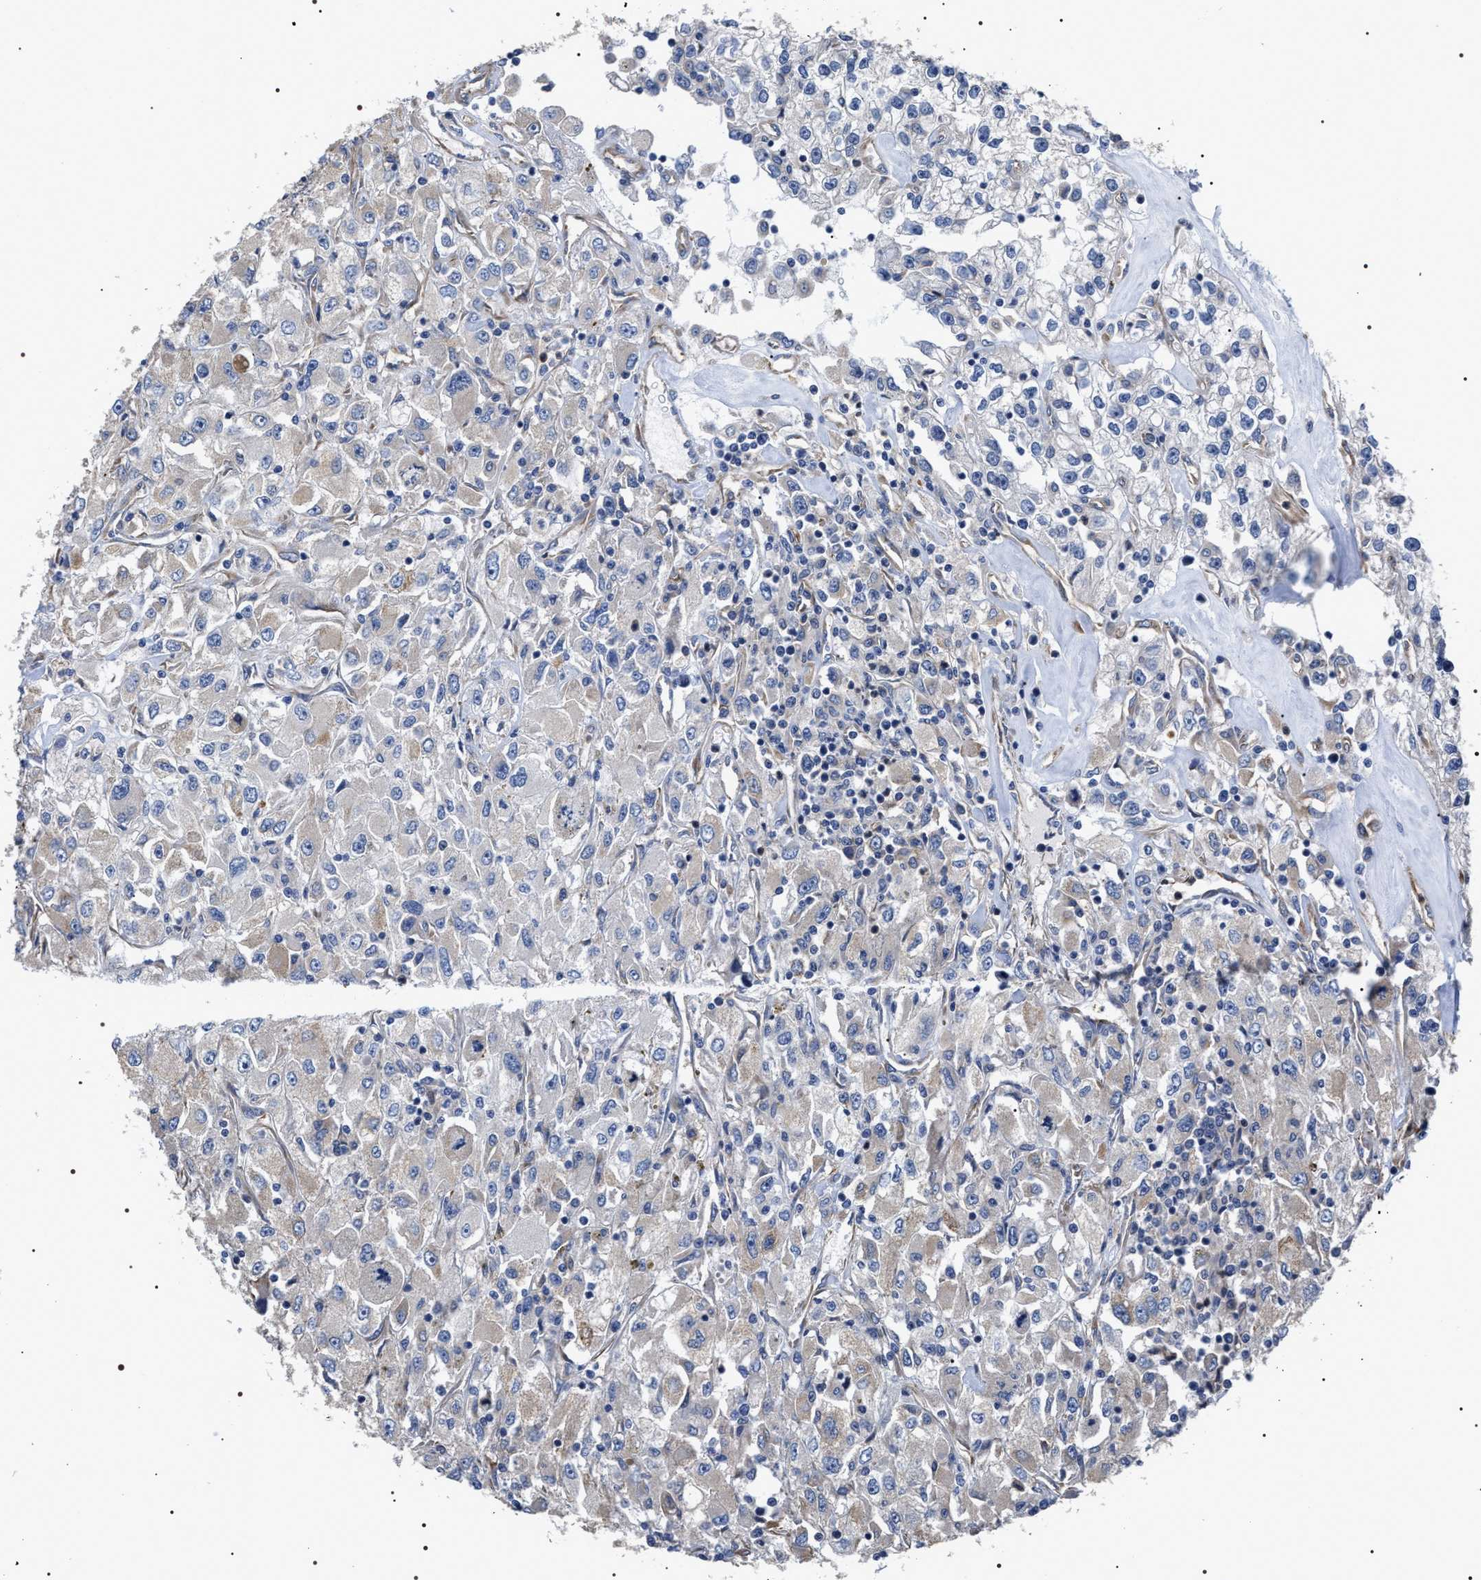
{"staining": {"intensity": "negative", "quantity": "none", "location": "none"}, "tissue": "renal cancer", "cell_type": "Tumor cells", "image_type": "cancer", "snomed": [{"axis": "morphology", "description": "Adenocarcinoma, NOS"}, {"axis": "topography", "description": "Kidney"}], "caption": "There is no significant positivity in tumor cells of renal adenocarcinoma.", "gene": "TSPAN33", "patient": {"sex": "female", "age": 52}}